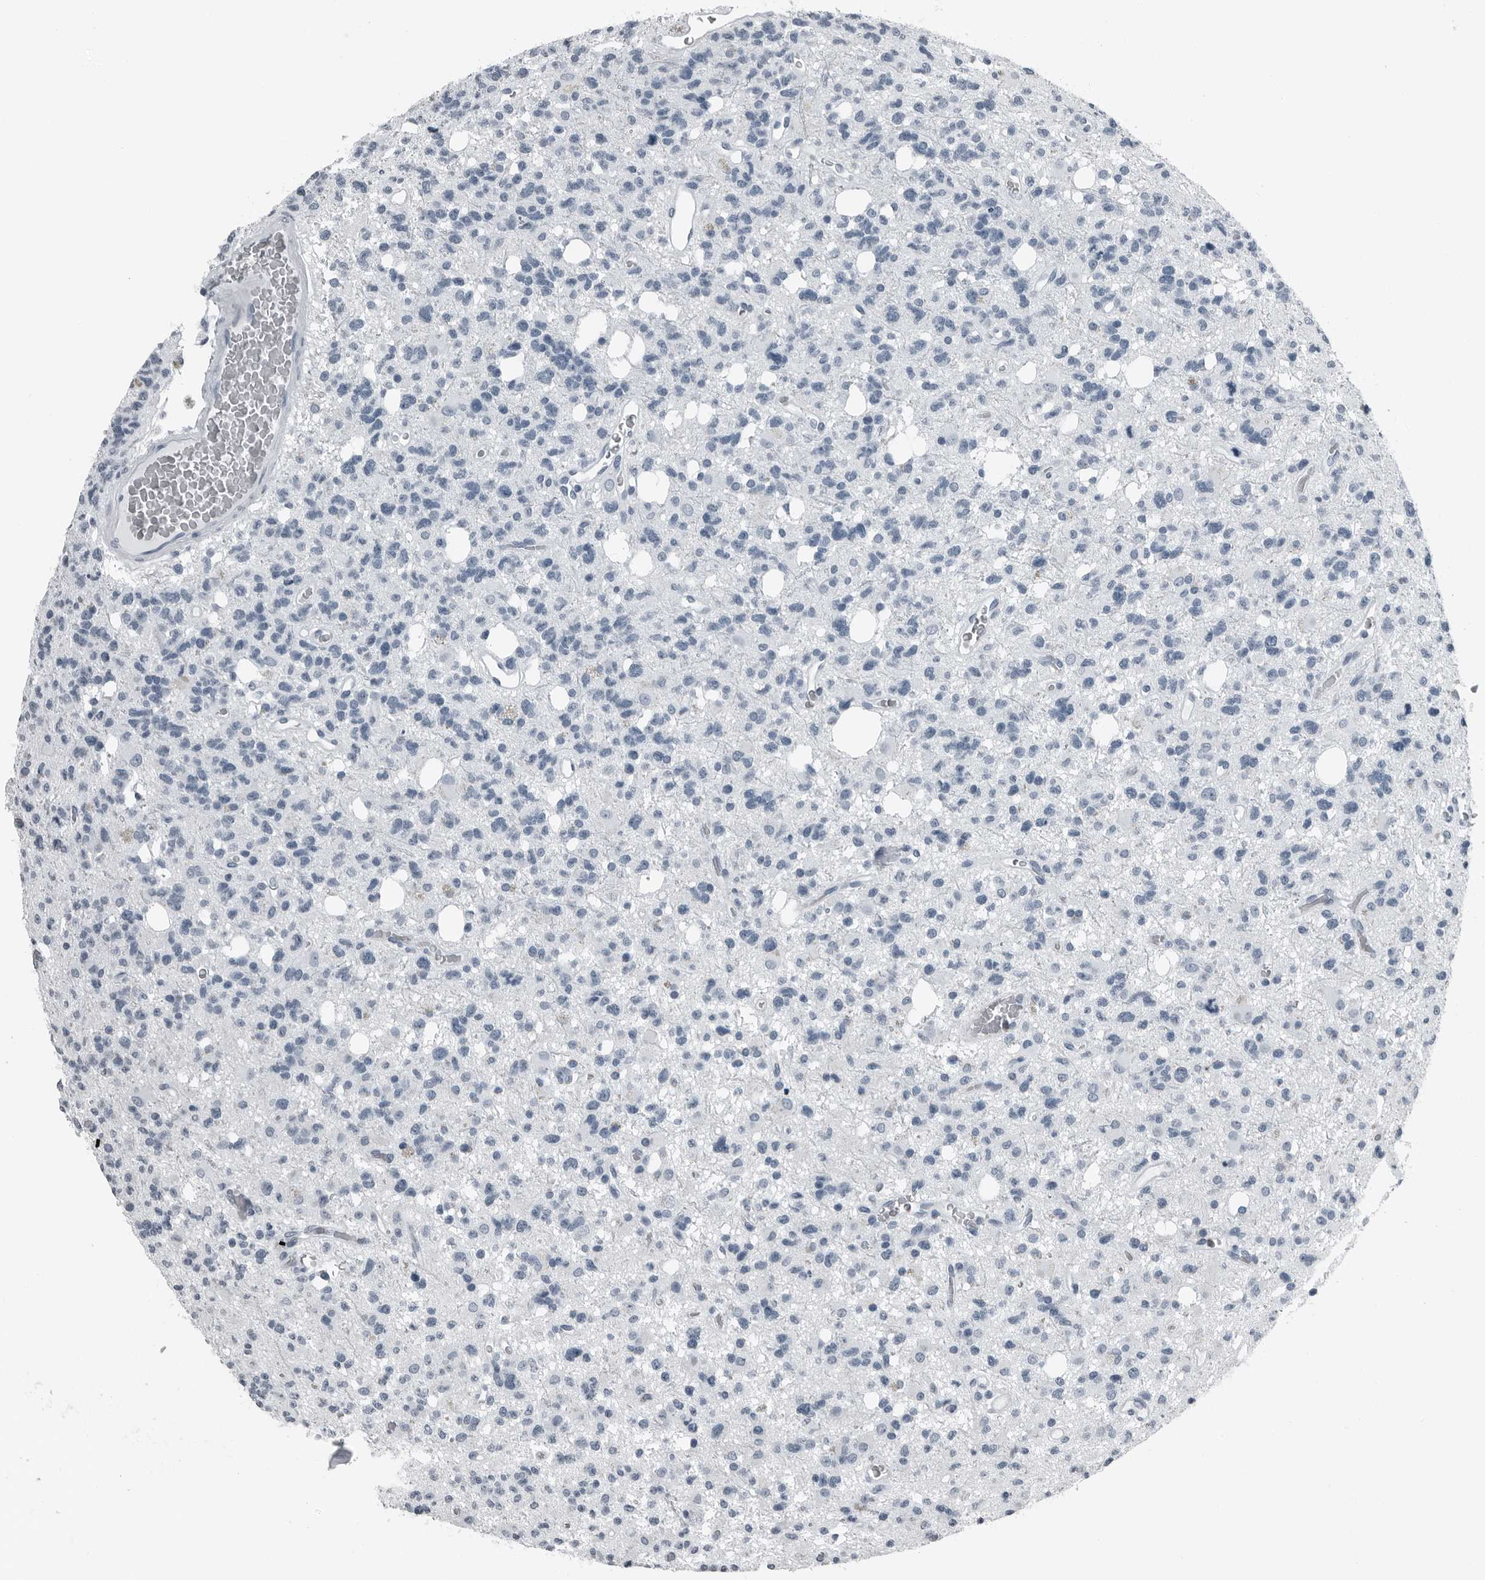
{"staining": {"intensity": "negative", "quantity": "none", "location": "none"}, "tissue": "glioma", "cell_type": "Tumor cells", "image_type": "cancer", "snomed": [{"axis": "morphology", "description": "Glioma, malignant, High grade"}, {"axis": "topography", "description": "Brain"}], "caption": "Immunohistochemistry (IHC) of malignant glioma (high-grade) reveals no staining in tumor cells.", "gene": "PRSS1", "patient": {"sex": "female", "age": 62}}